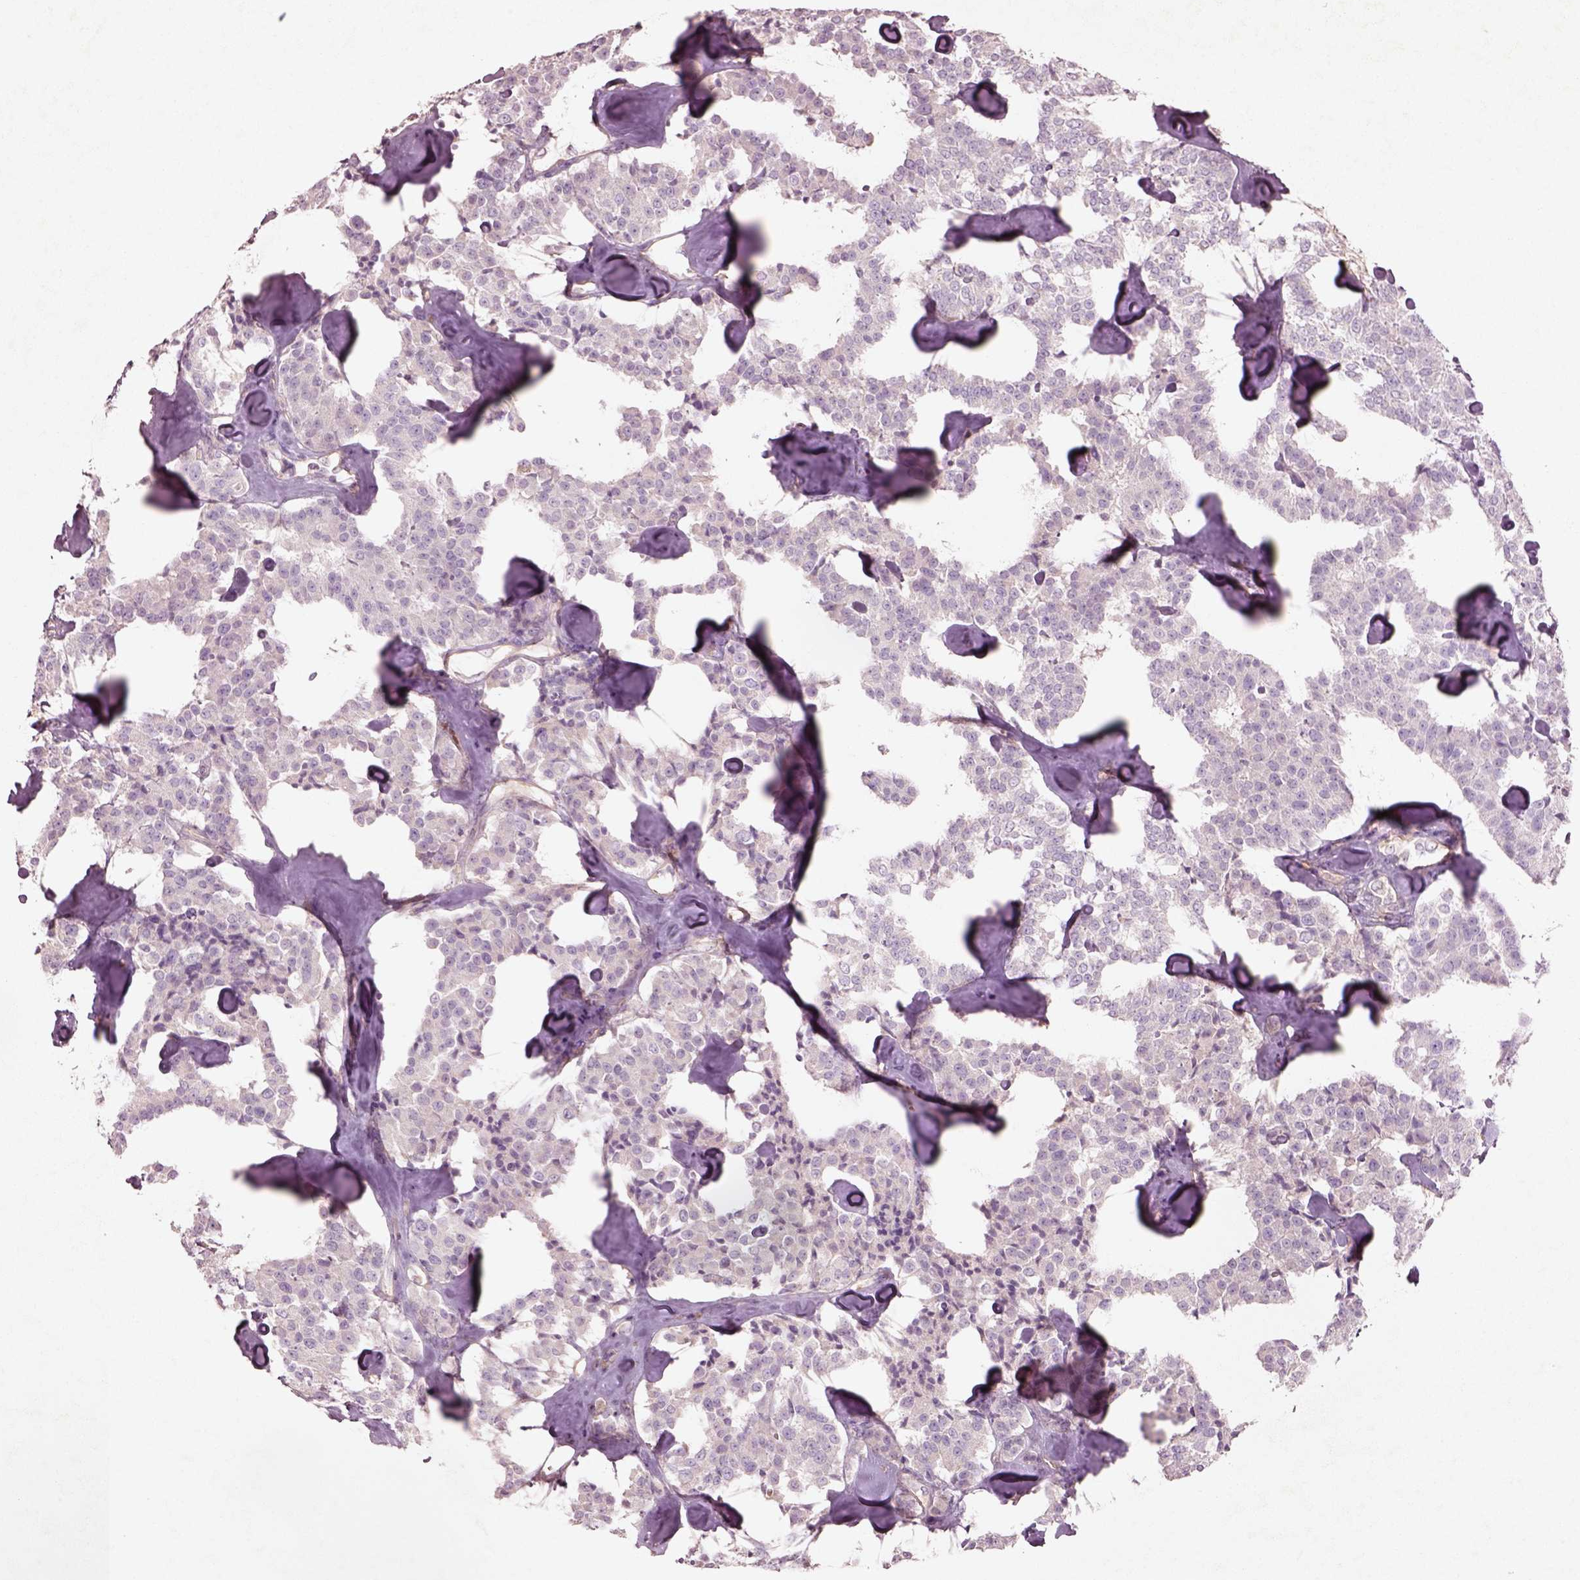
{"staining": {"intensity": "negative", "quantity": "none", "location": "none"}, "tissue": "carcinoid", "cell_type": "Tumor cells", "image_type": "cancer", "snomed": [{"axis": "morphology", "description": "Carcinoid, malignant, NOS"}, {"axis": "topography", "description": "Pancreas"}], "caption": "Photomicrograph shows no protein staining in tumor cells of malignant carcinoid tissue.", "gene": "DUOXA2", "patient": {"sex": "male", "age": 41}}